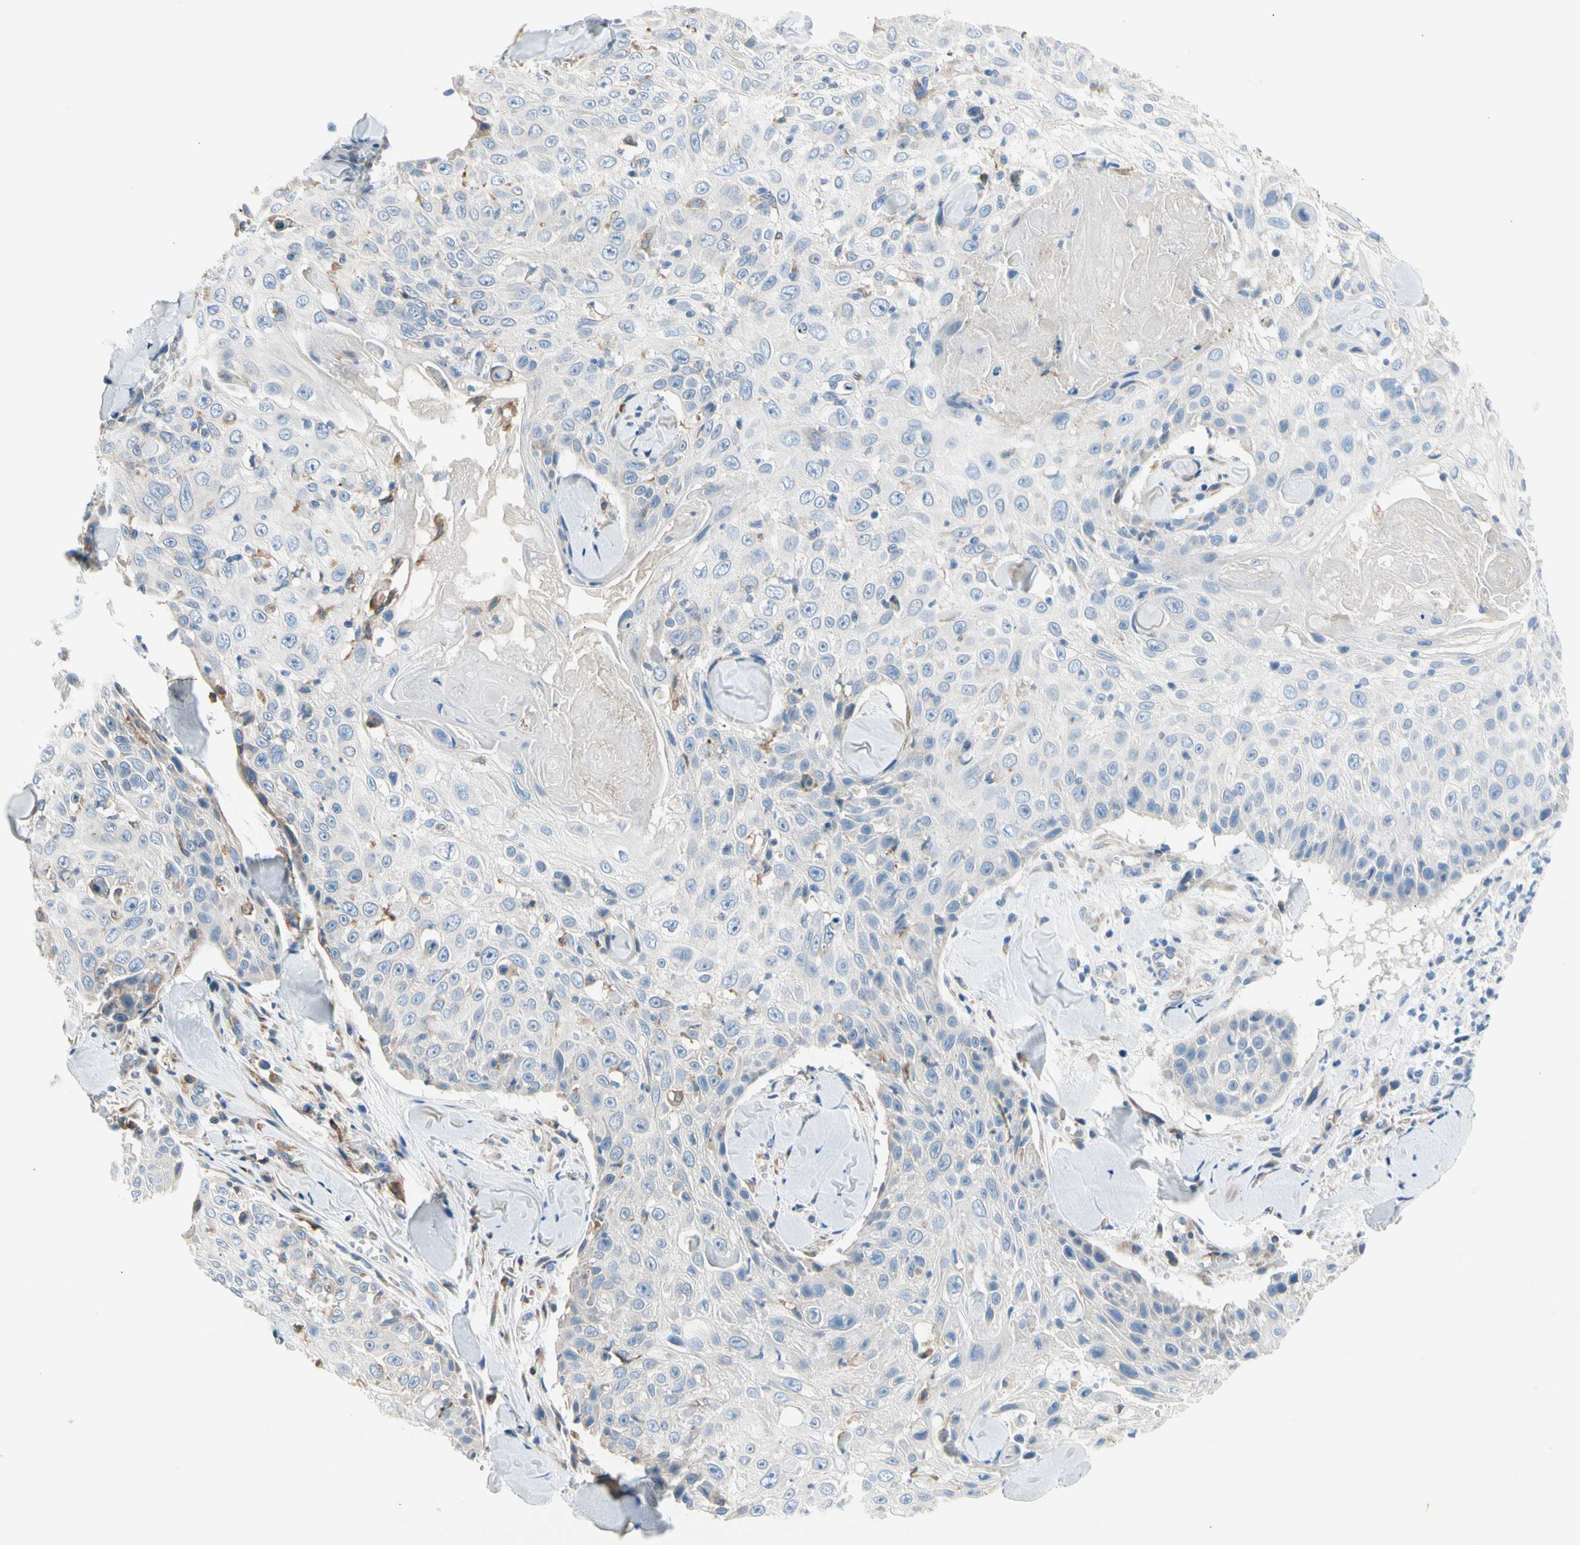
{"staining": {"intensity": "negative", "quantity": "none", "location": "none"}, "tissue": "skin cancer", "cell_type": "Tumor cells", "image_type": "cancer", "snomed": [{"axis": "morphology", "description": "Squamous cell carcinoma, NOS"}, {"axis": "topography", "description": "Skin"}], "caption": "High magnification brightfield microscopy of skin cancer (squamous cell carcinoma) stained with DAB (3,3'-diaminobenzidine) (brown) and counterstained with hematoxylin (blue): tumor cells show no significant expression. Nuclei are stained in blue.", "gene": "STXBP1", "patient": {"sex": "male", "age": 86}}